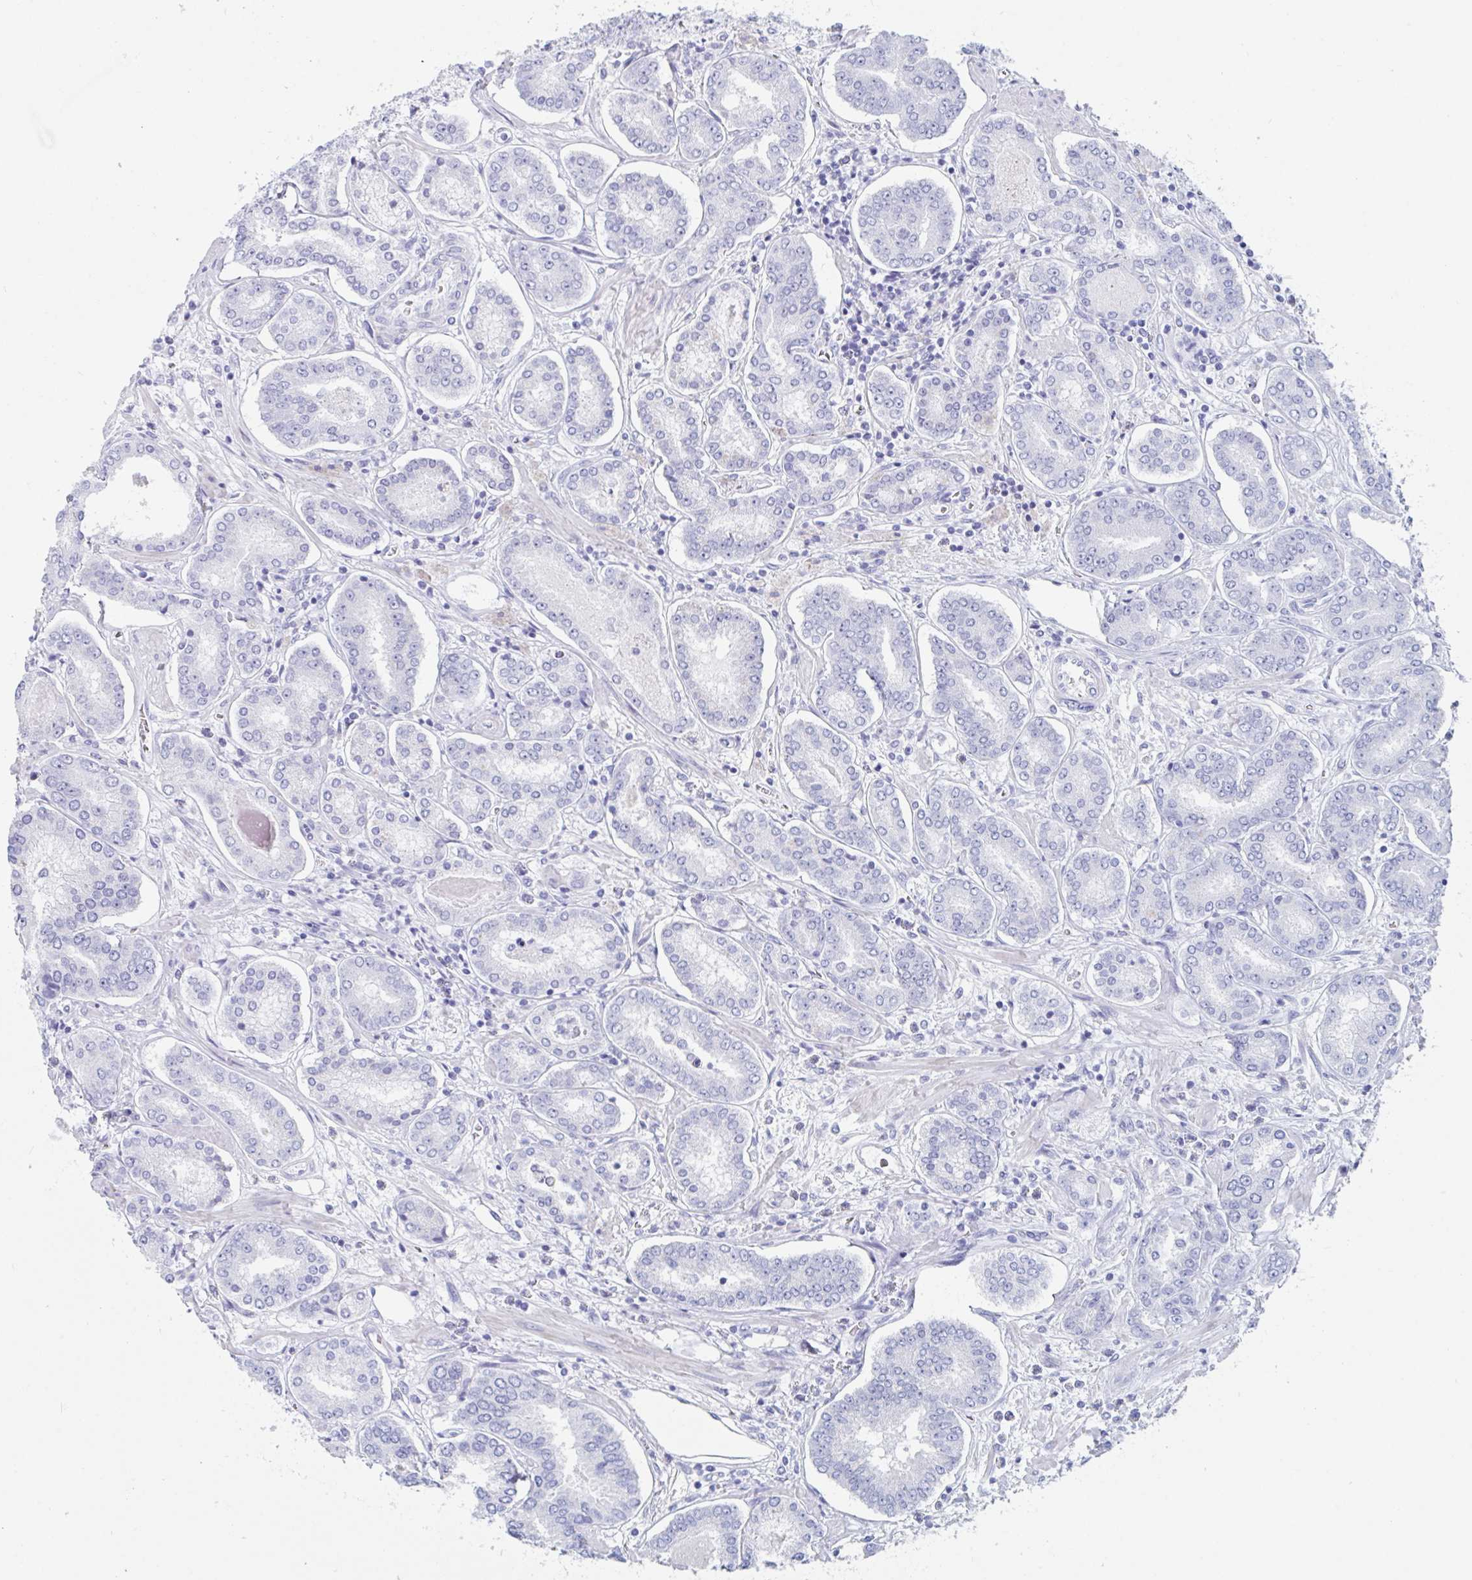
{"staining": {"intensity": "negative", "quantity": "none", "location": "none"}, "tissue": "prostate cancer", "cell_type": "Tumor cells", "image_type": "cancer", "snomed": [{"axis": "morphology", "description": "Adenocarcinoma, High grade"}, {"axis": "topography", "description": "Prostate"}], "caption": "Tumor cells are negative for brown protein staining in adenocarcinoma (high-grade) (prostate). (DAB (3,3'-diaminobenzidine) IHC with hematoxylin counter stain).", "gene": "ZPBP", "patient": {"sex": "male", "age": 72}}